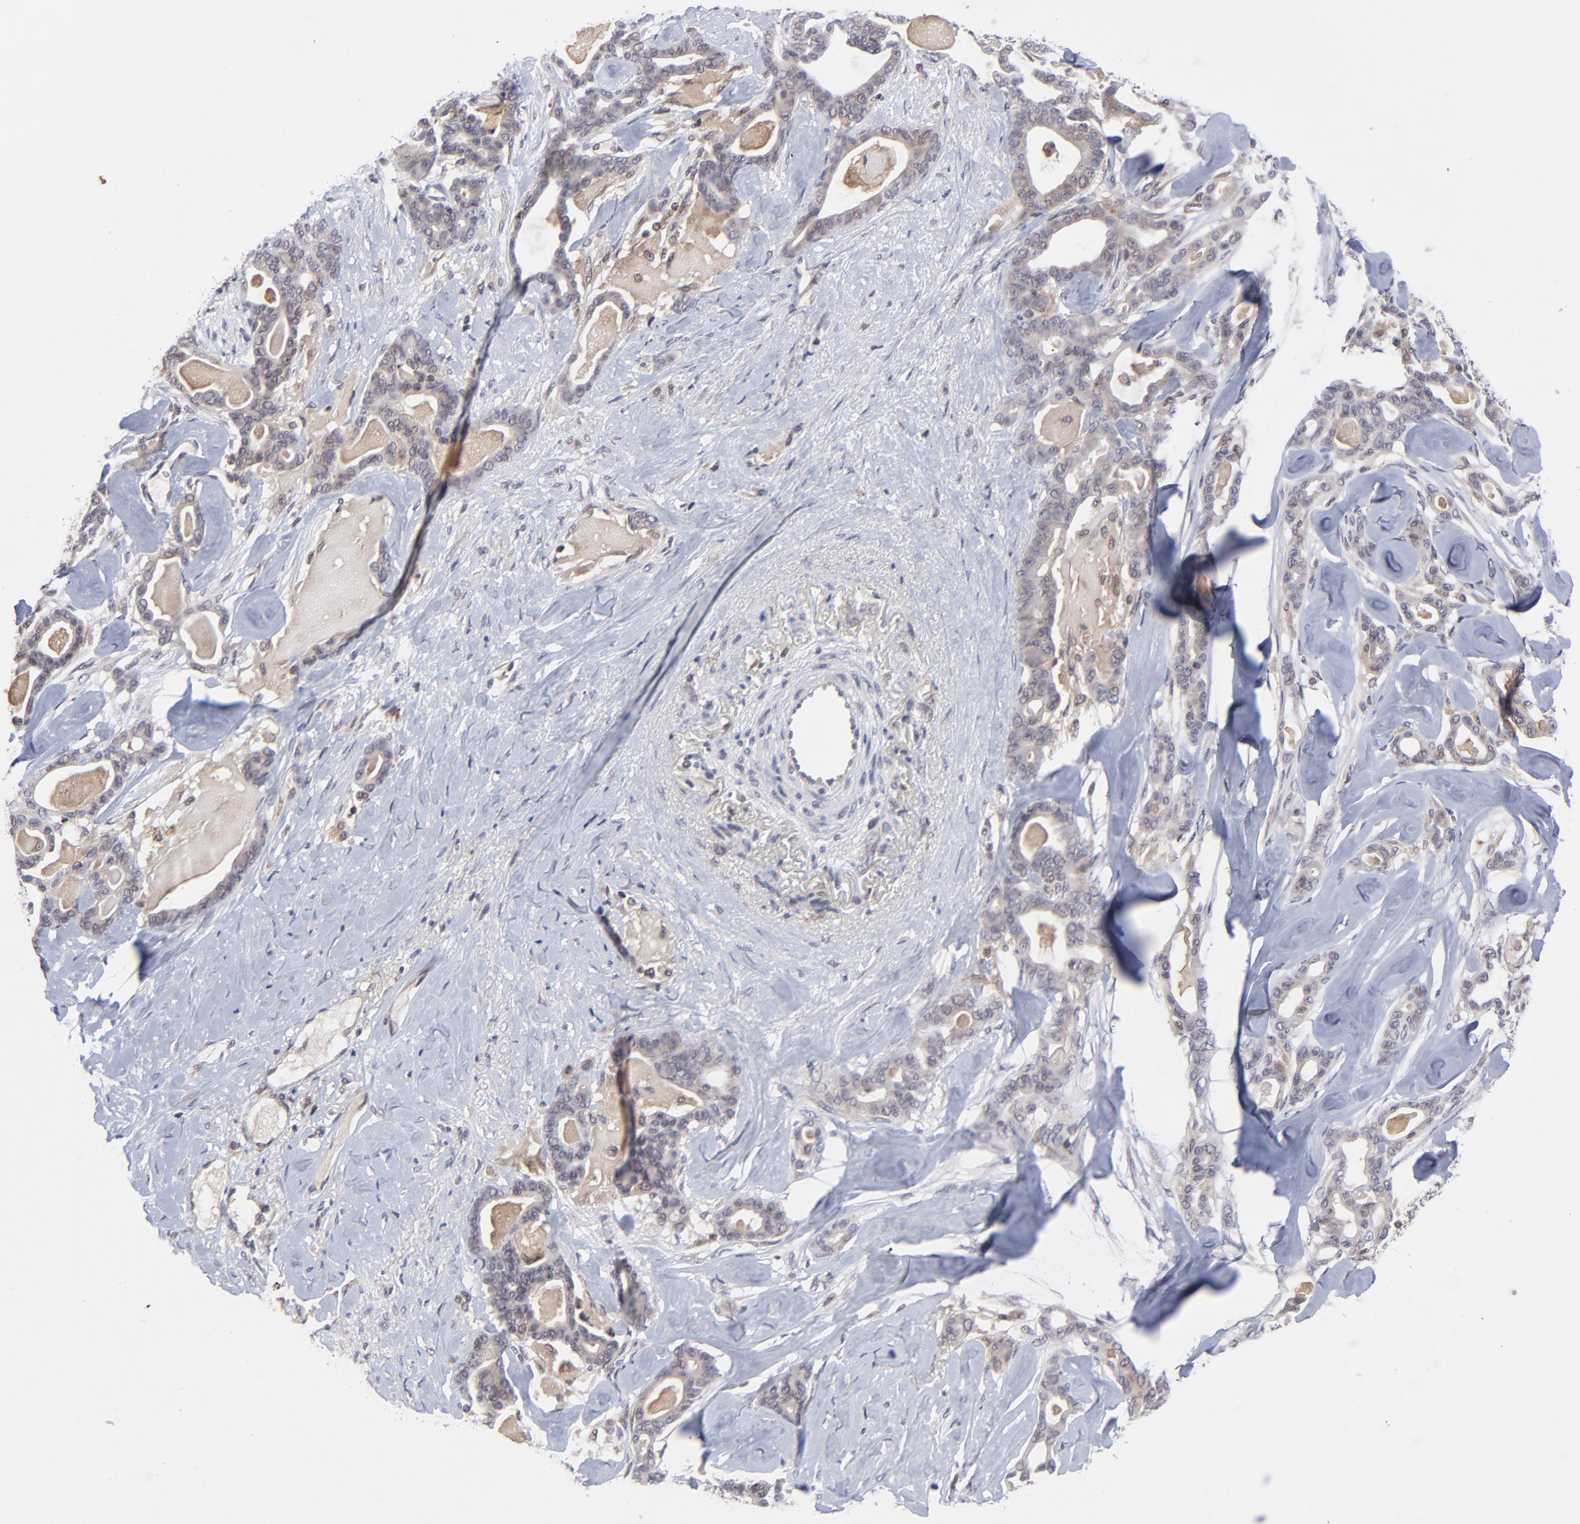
{"staining": {"intensity": "weak", "quantity": "25%-75%", "location": "cytoplasmic/membranous"}, "tissue": "pancreatic cancer", "cell_type": "Tumor cells", "image_type": "cancer", "snomed": [{"axis": "morphology", "description": "Adenocarcinoma, NOS"}, {"axis": "topography", "description": "Pancreas"}], "caption": "Immunohistochemical staining of pancreatic cancer reveals weak cytoplasmic/membranous protein expression in about 25%-75% of tumor cells. The protein is shown in brown color, while the nuclei are stained blue.", "gene": "UBE2L6", "patient": {"sex": "male", "age": 63}}